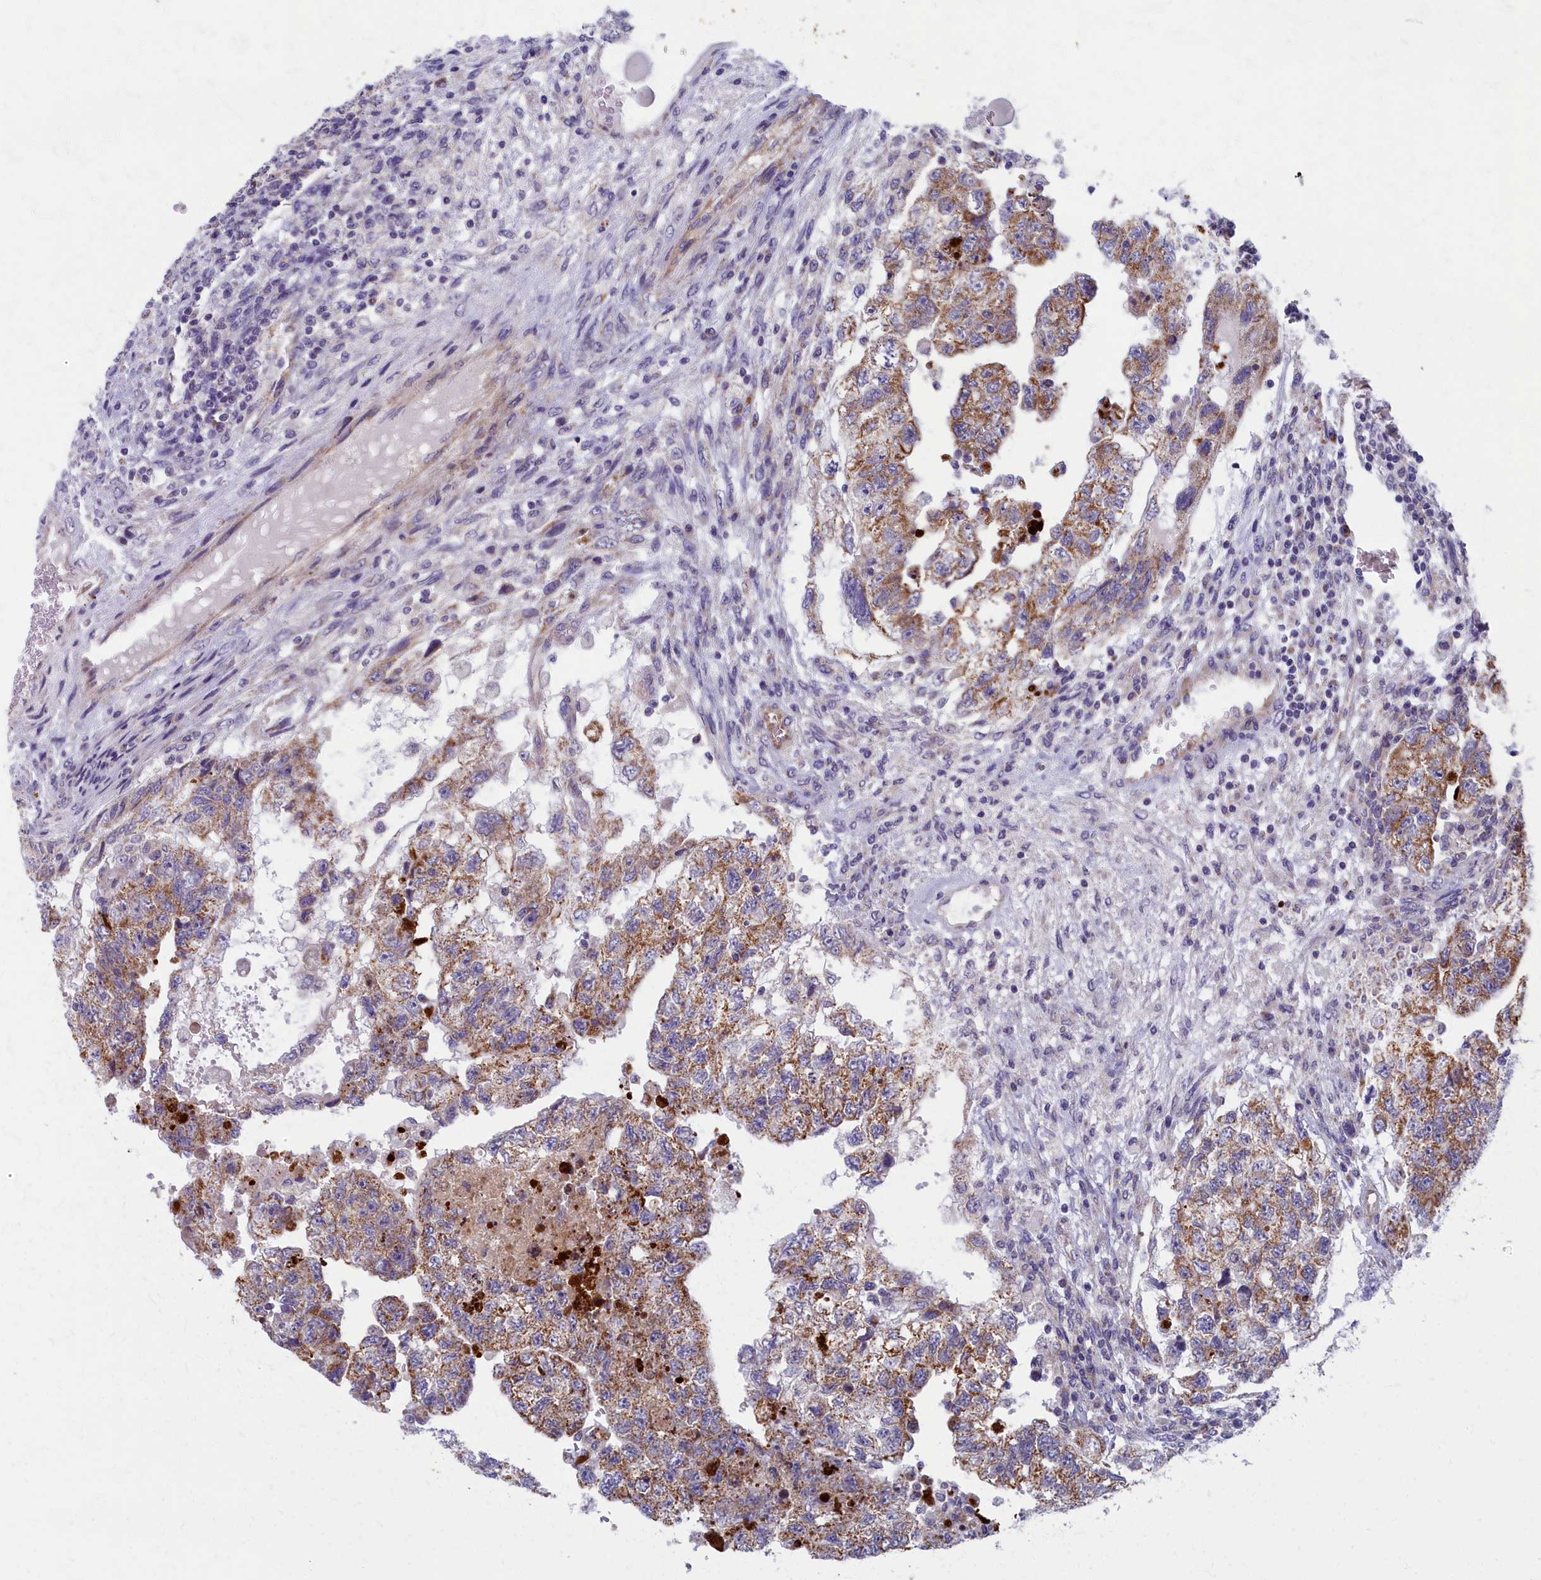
{"staining": {"intensity": "moderate", "quantity": ">75%", "location": "cytoplasmic/membranous"}, "tissue": "testis cancer", "cell_type": "Tumor cells", "image_type": "cancer", "snomed": [{"axis": "morphology", "description": "Carcinoma, Embryonal, NOS"}, {"axis": "topography", "description": "Testis"}], "caption": "Moderate cytoplasmic/membranous protein positivity is appreciated in approximately >75% of tumor cells in testis cancer (embryonal carcinoma).", "gene": "MRPS25", "patient": {"sex": "male", "age": 36}}